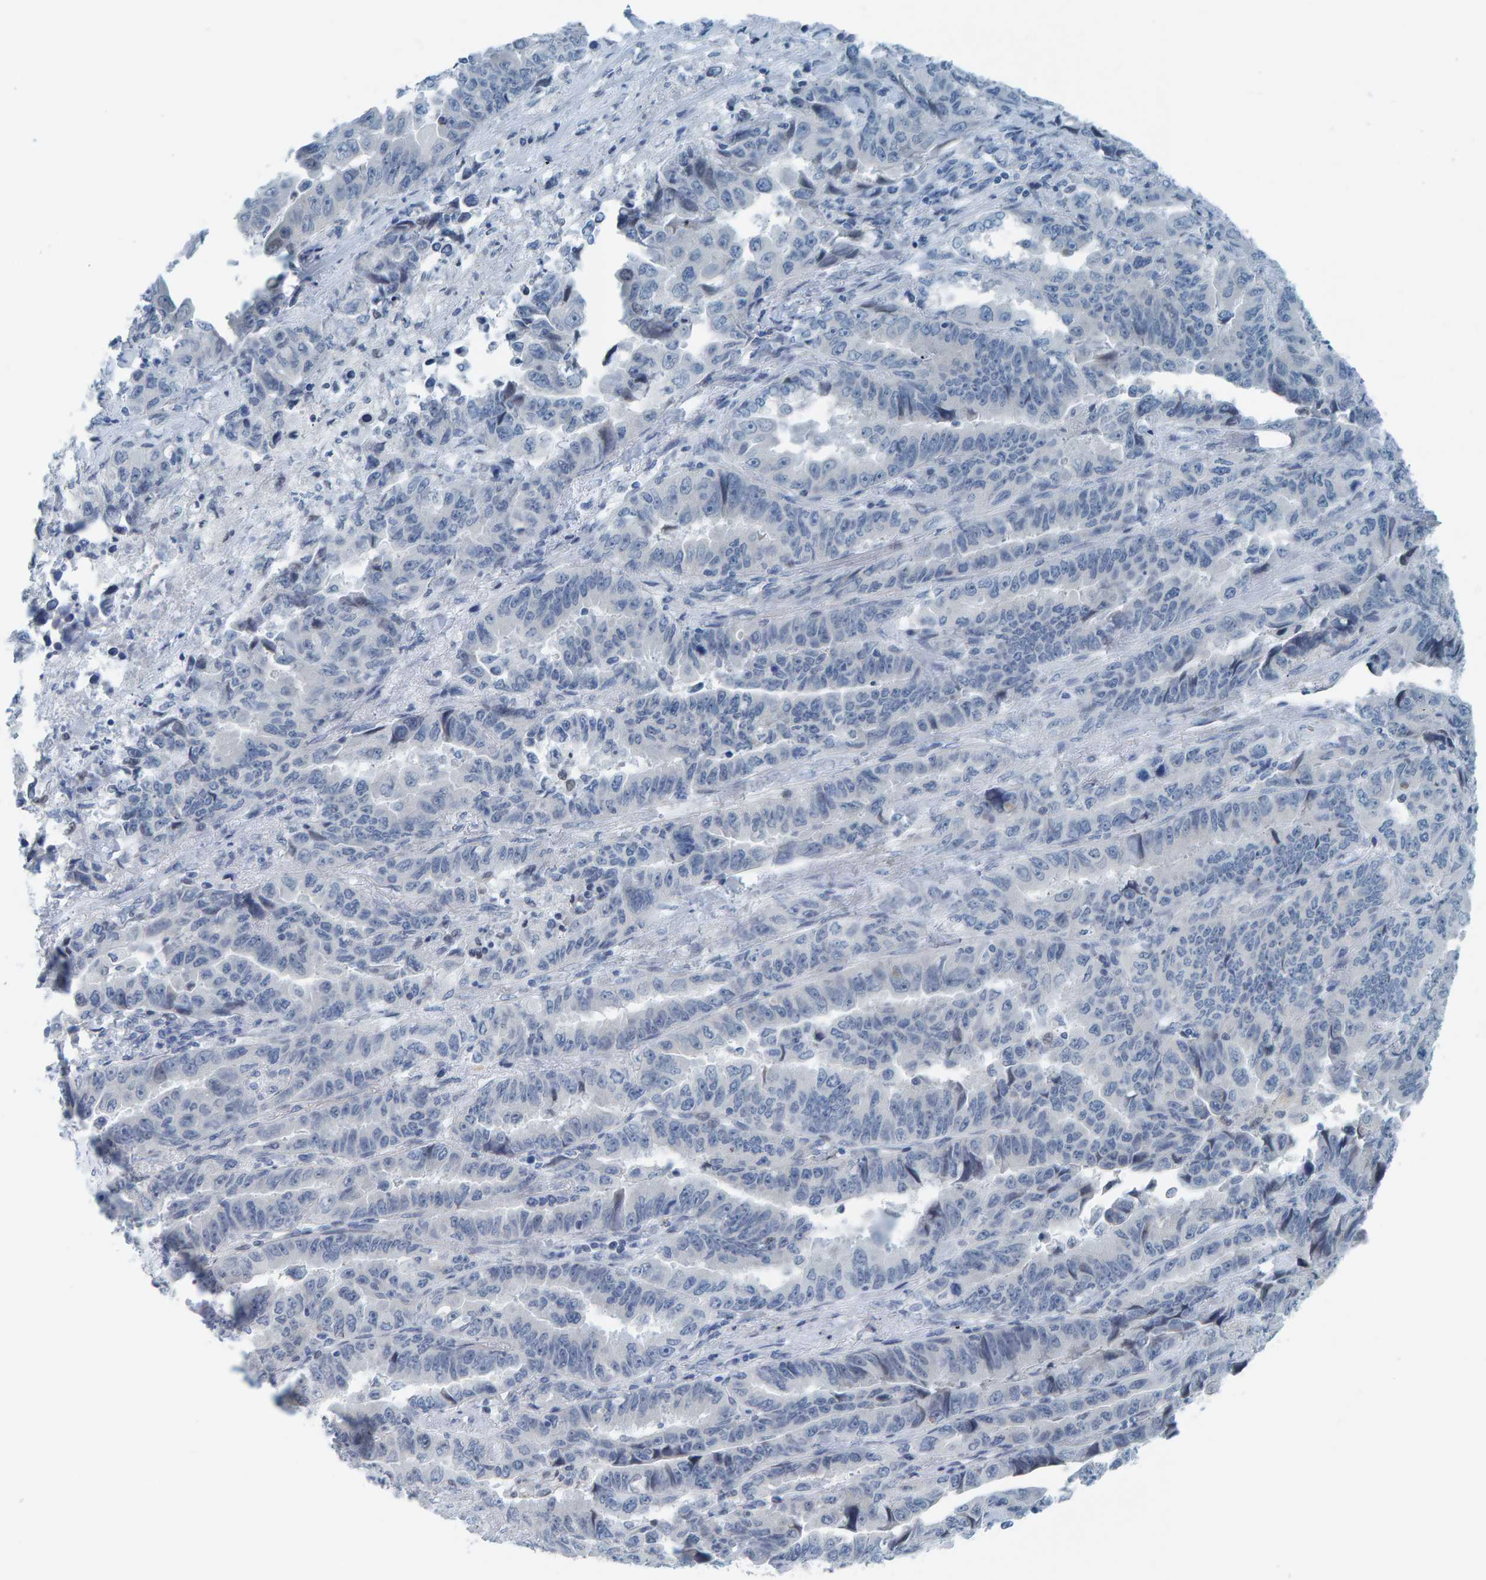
{"staining": {"intensity": "negative", "quantity": "none", "location": "none"}, "tissue": "lung cancer", "cell_type": "Tumor cells", "image_type": "cancer", "snomed": [{"axis": "morphology", "description": "Adenocarcinoma, NOS"}, {"axis": "topography", "description": "Lung"}], "caption": "Tumor cells show no significant expression in adenocarcinoma (lung).", "gene": "CNP", "patient": {"sex": "female", "age": 51}}